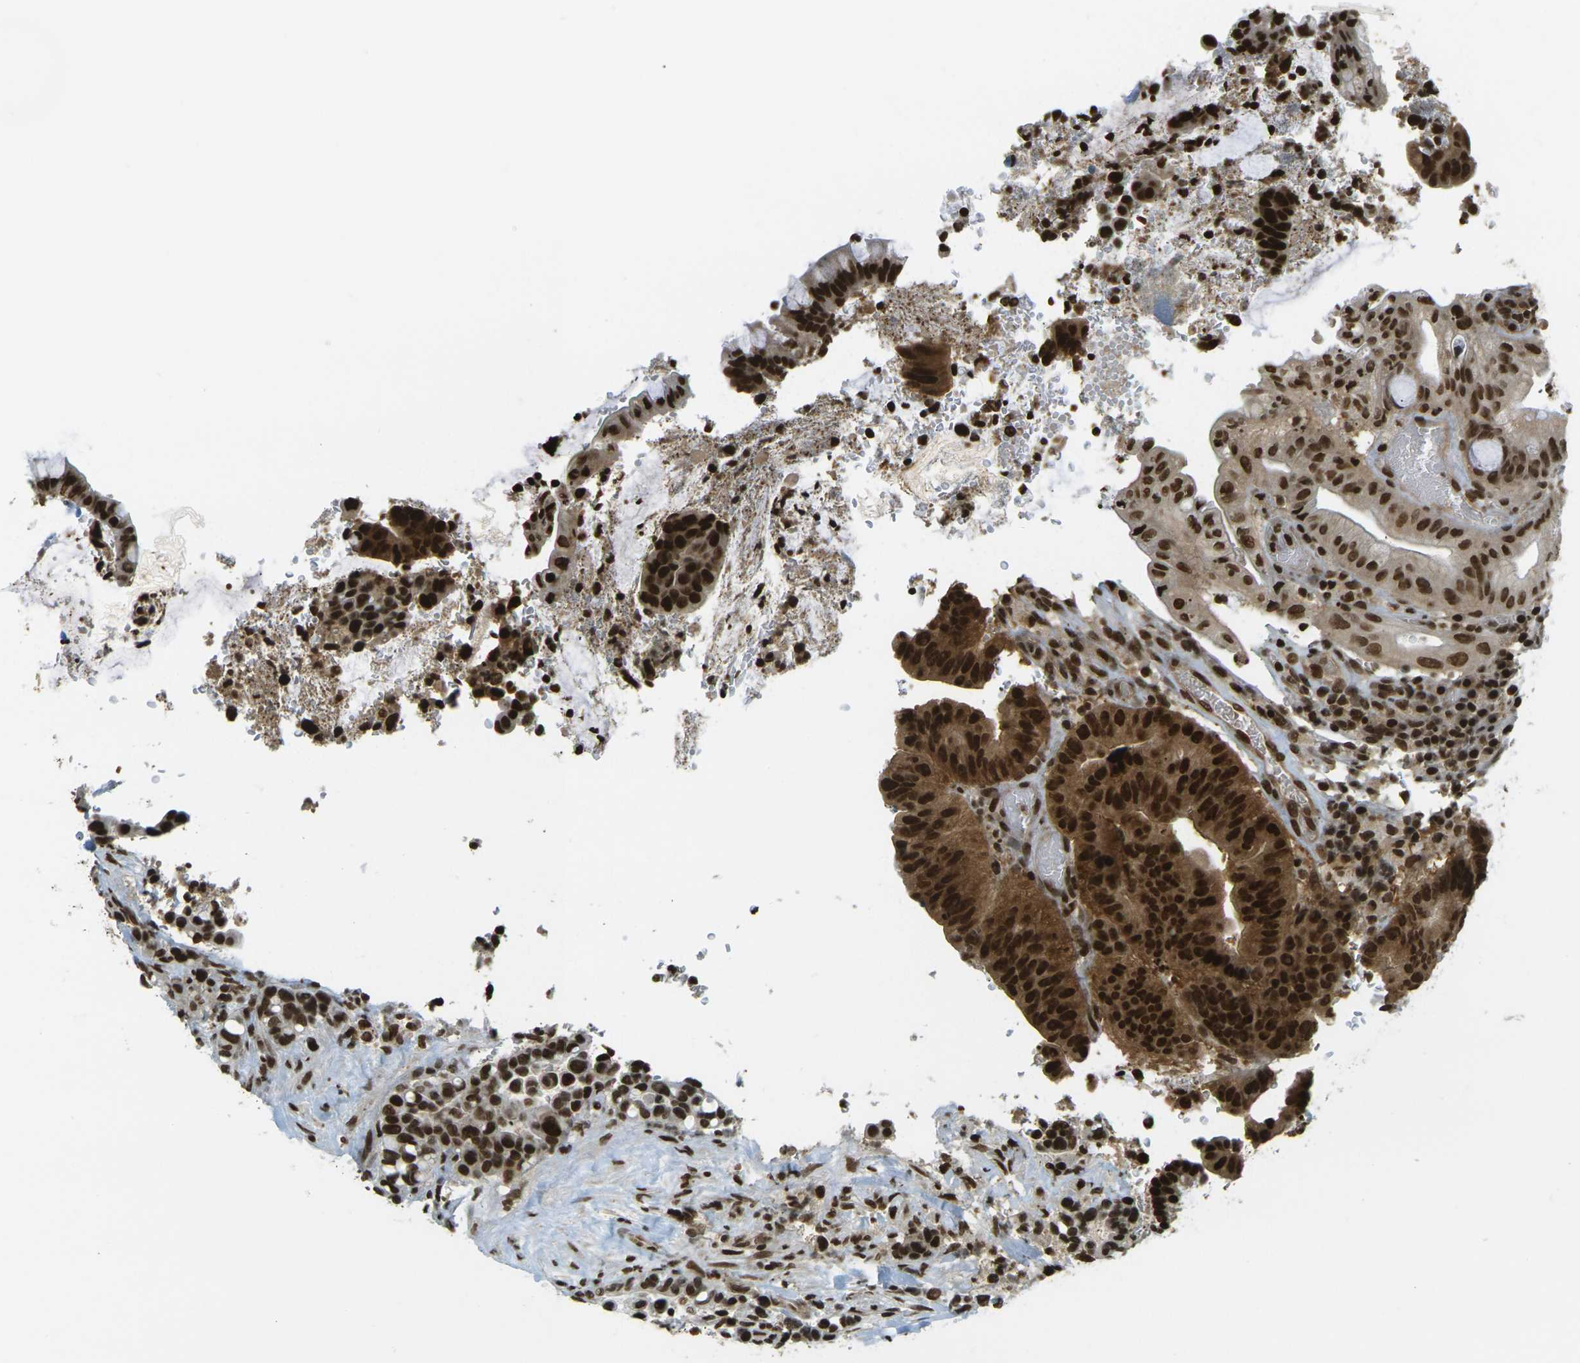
{"staining": {"intensity": "strong", "quantity": ">75%", "location": "cytoplasmic/membranous,nuclear"}, "tissue": "colorectal cancer", "cell_type": "Tumor cells", "image_type": "cancer", "snomed": [{"axis": "morphology", "description": "Normal tissue, NOS"}, {"axis": "morphology", "description": "Adenocarcinoma, NOS"}, {"axis": "topography", "description": "Colon"}], "caption": "A high amount of strong cytoplasmic/membranous and nuclear expression is present in approximately >75% of tumor cells in adenocarcinoma (colorectal) tissue. The staining is performed using DAB brown chromogen to label protein expression. The nuclei are counter-stained blue using hematoxylin.", "gene": "RUVBL2", "patient": {"sex": "male", "age": 82}}